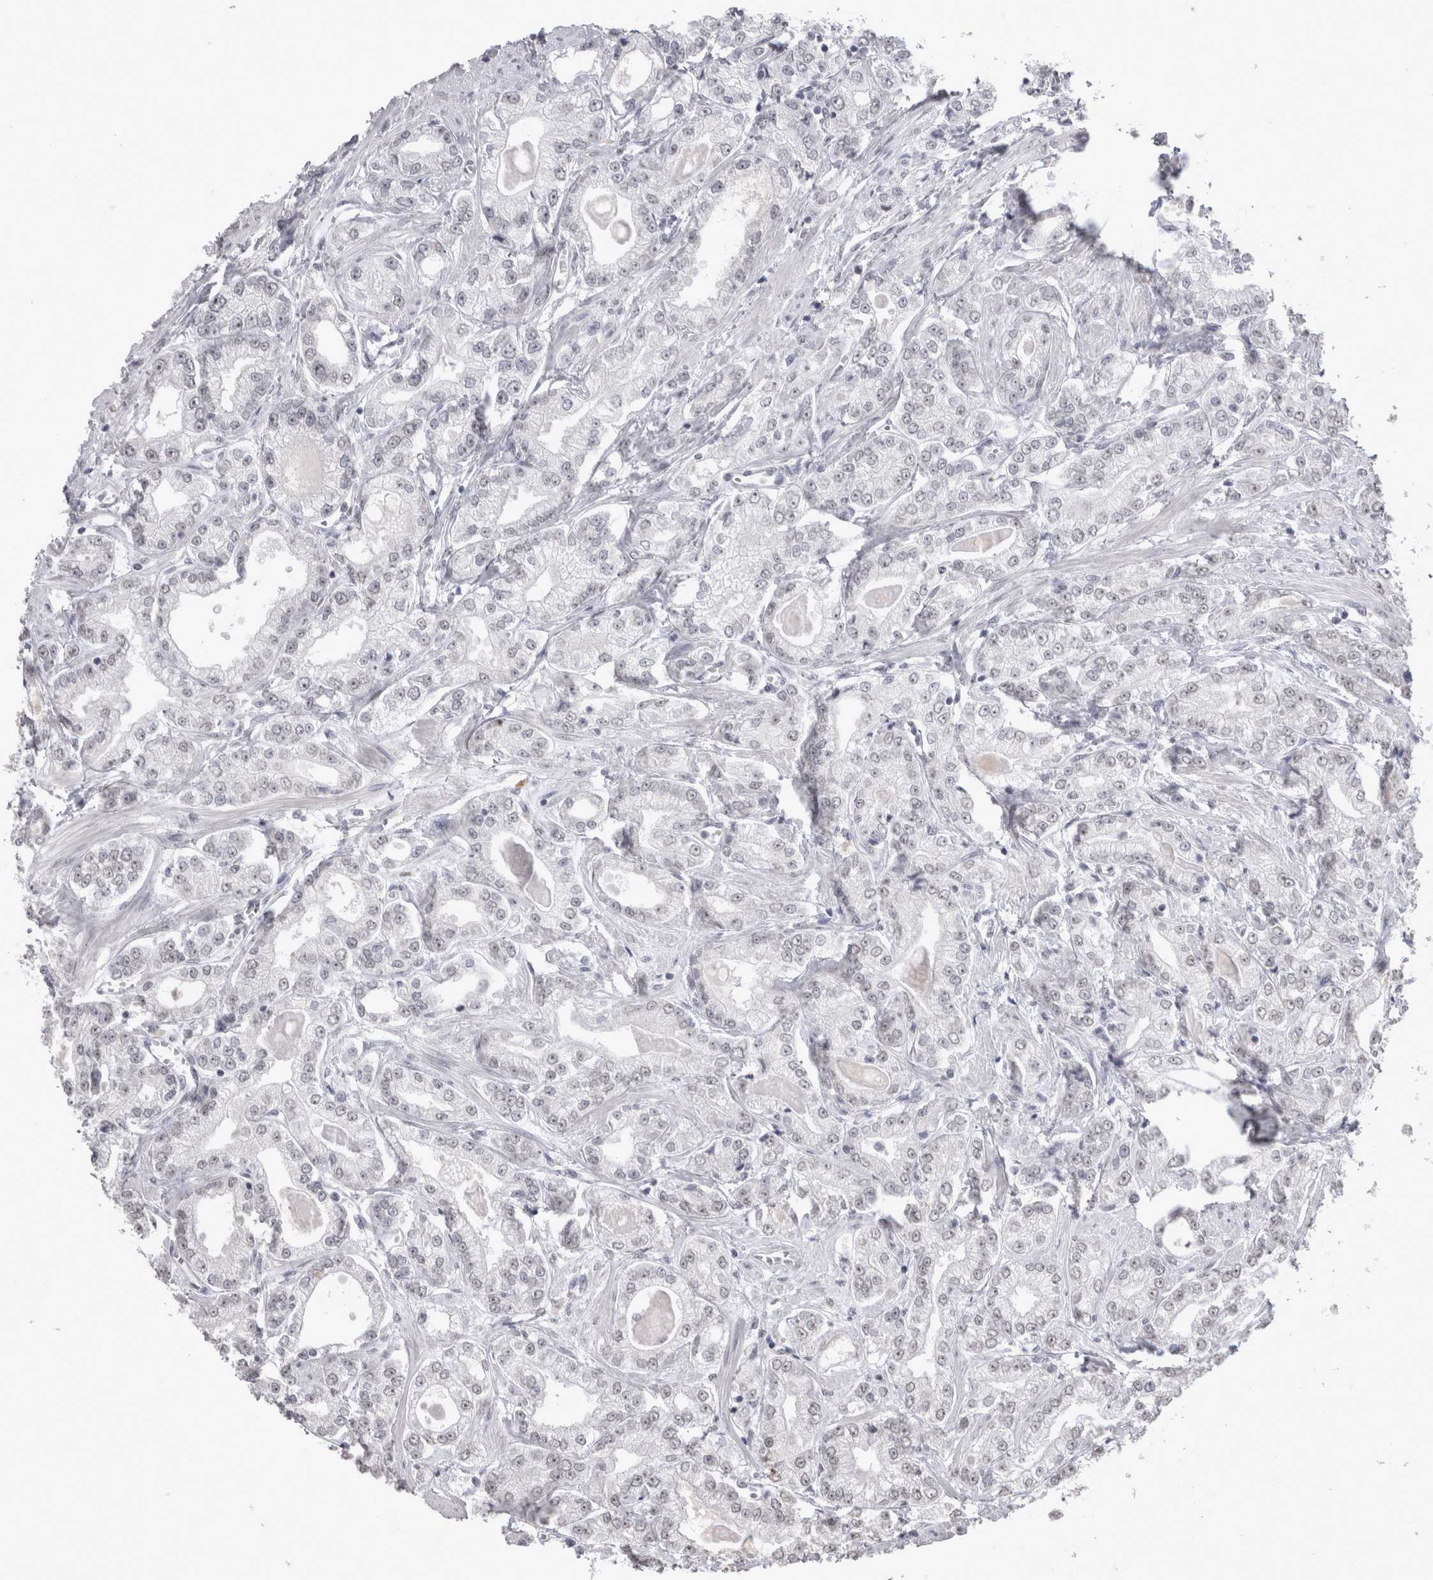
{"staining": {"intensity": "negative", "quantity": "none", "location": "none"}, "tissue": "prostate cancer", "cell_type": "Tumor cells", "image_type": "cancer", "snomed": [{"axis": "morphology", "description": "Adenocarcinoma, Low grade"}, {"axis": "topography", "description": "Prostate"}], "caption": "Tumor cells show no significant expression in prostate cancer. Brightfield microscopy of immunohistochemistry (IHC) stained with DAB (3,3'-diaminobenzidine) (brown) and hematoxylin (blue), captured at high magnification.", "gene": "DDX4", "patient": {"sex": "male", "age": 62}}